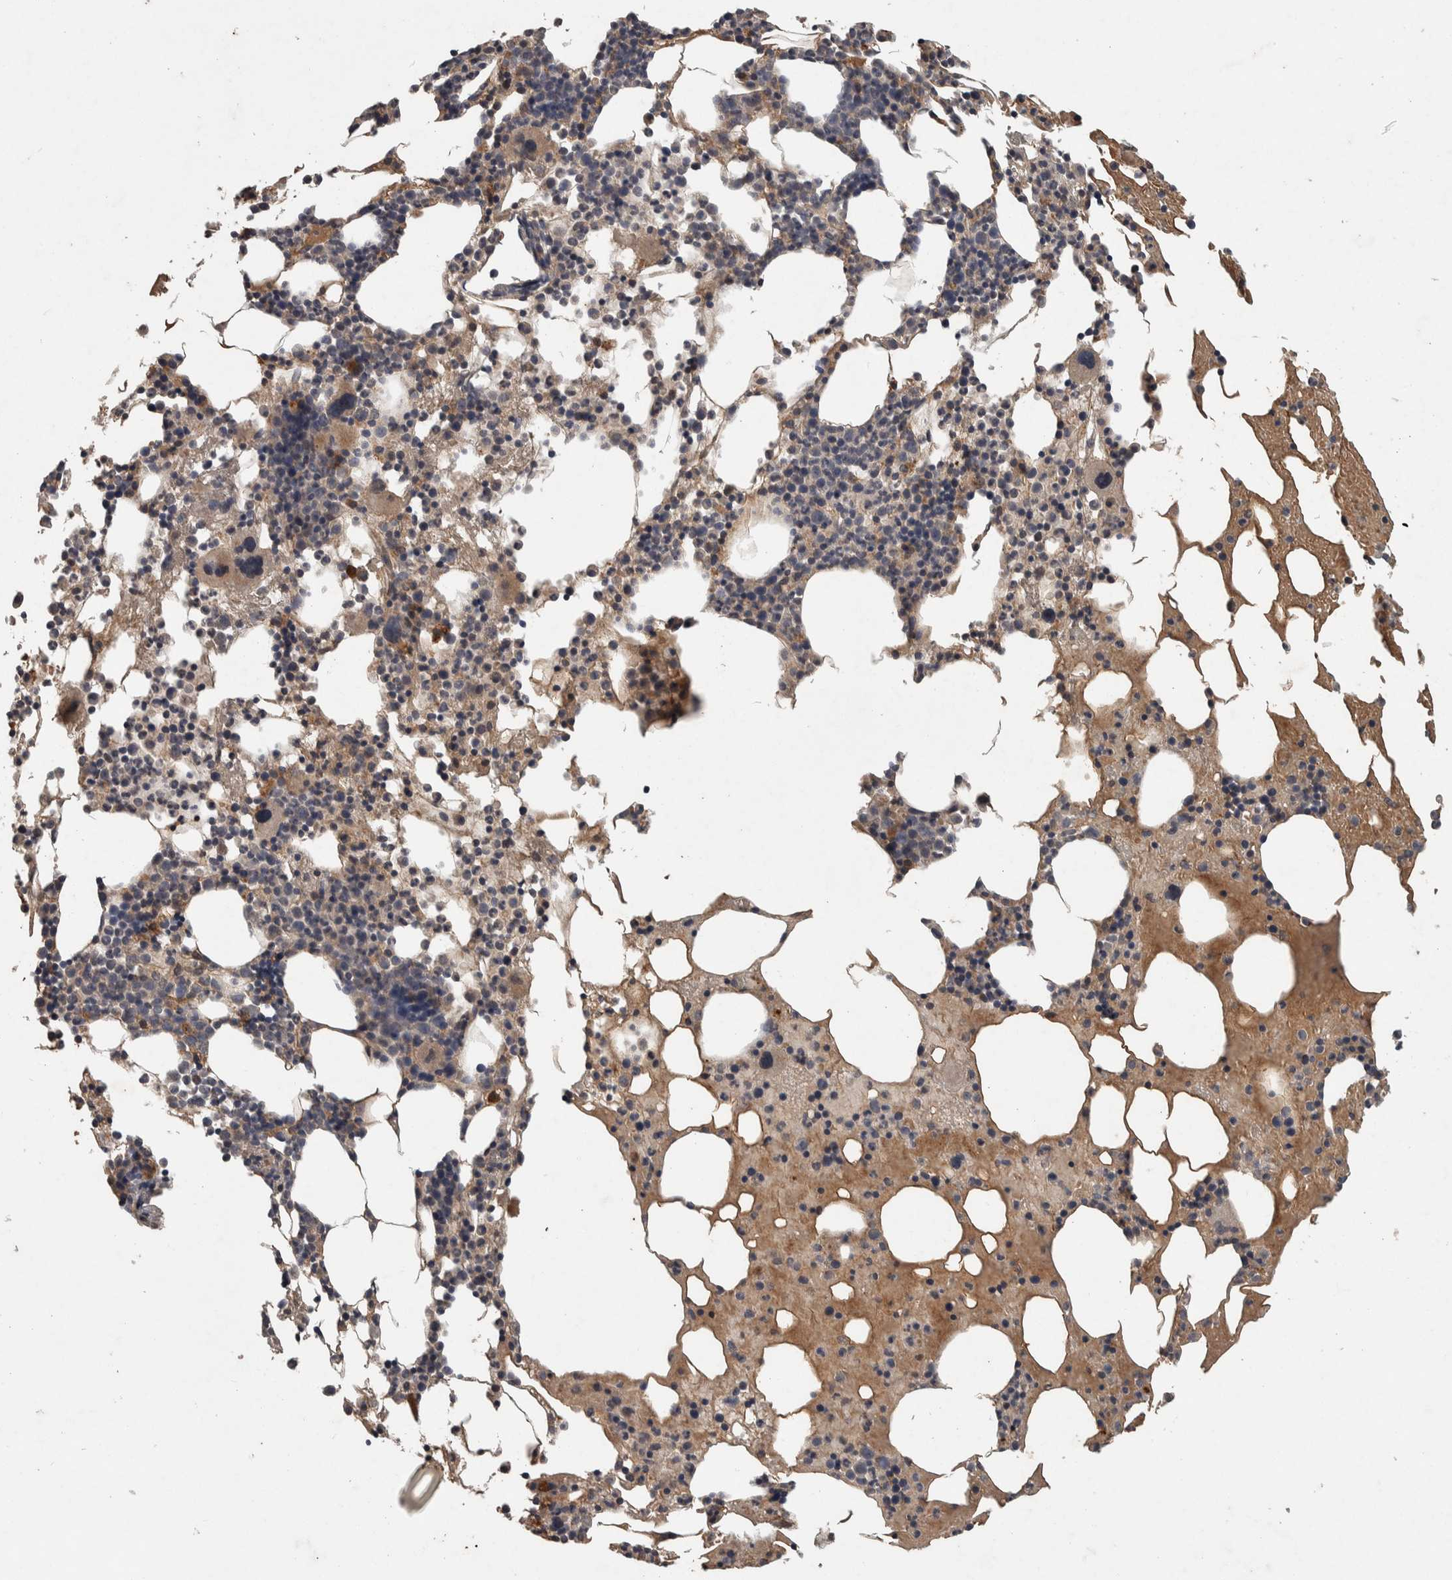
{"staining": {"intensity": "weak", "quantity": "<25%", "location": "cytoplasmic/membranous"}, "tissue": "bone marrow", "cell_type": "Hematopoietic cells", "image_type": "normal", "snomed": [{"axis": "morphology", "description": "Normal tissue, NOS"}, {"axis": "morphology", "description": "Inflammation, NOS"}, {"axis": "topography", "description": "Bone marrow"}], "caption": "Immunohistochemical staining of normal bone marrow shows no significant positivity in hematopoietic cells.", "gene": "CHRM3", "patient": {"sex": "male", "age": 68}}